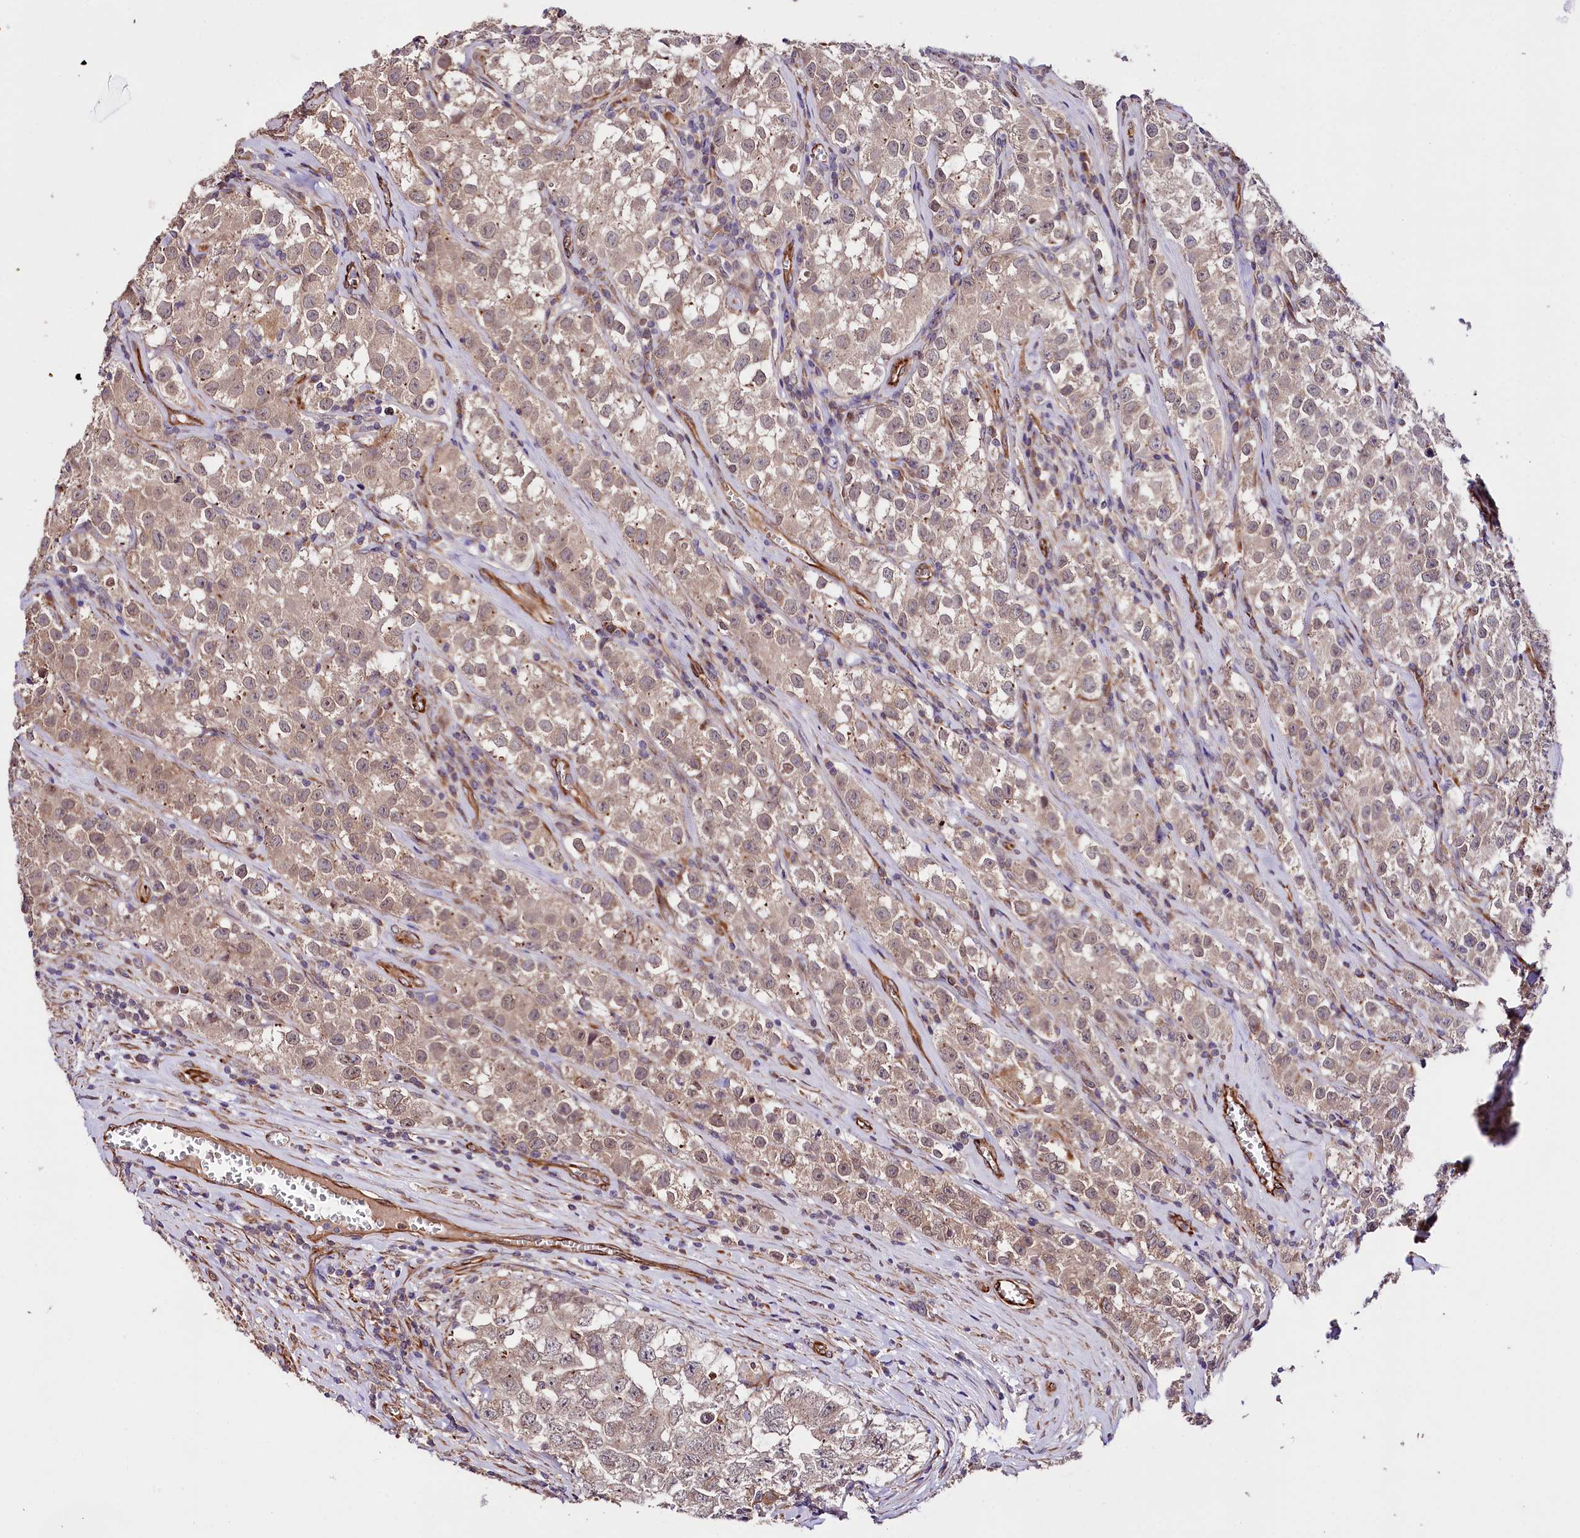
{"staining": {"intensity": "weak", "quantity": ">75%", "location": "cytoplasmic/membranous,nuclear"}, "tissue": "testis cancer", "cell_type": "Tumor cells", "image_type": "cancer", "snomed": [{"axis": "morphology", "description": "Seminoma, NOS"}, {"axis": "morphology", "description": "Carcinoma, Embryonal, NOS"}, {"axis": "topography", "description": "Testis"}], "caption": "Brown immunohistochemical staining in human seminoma (testis) displays weak cytoplasmic/membranous and nuclear positivity in about >75% of tumor cells.", "gene": "TTC12", "patient": {"sex": "male", "age": 43}}